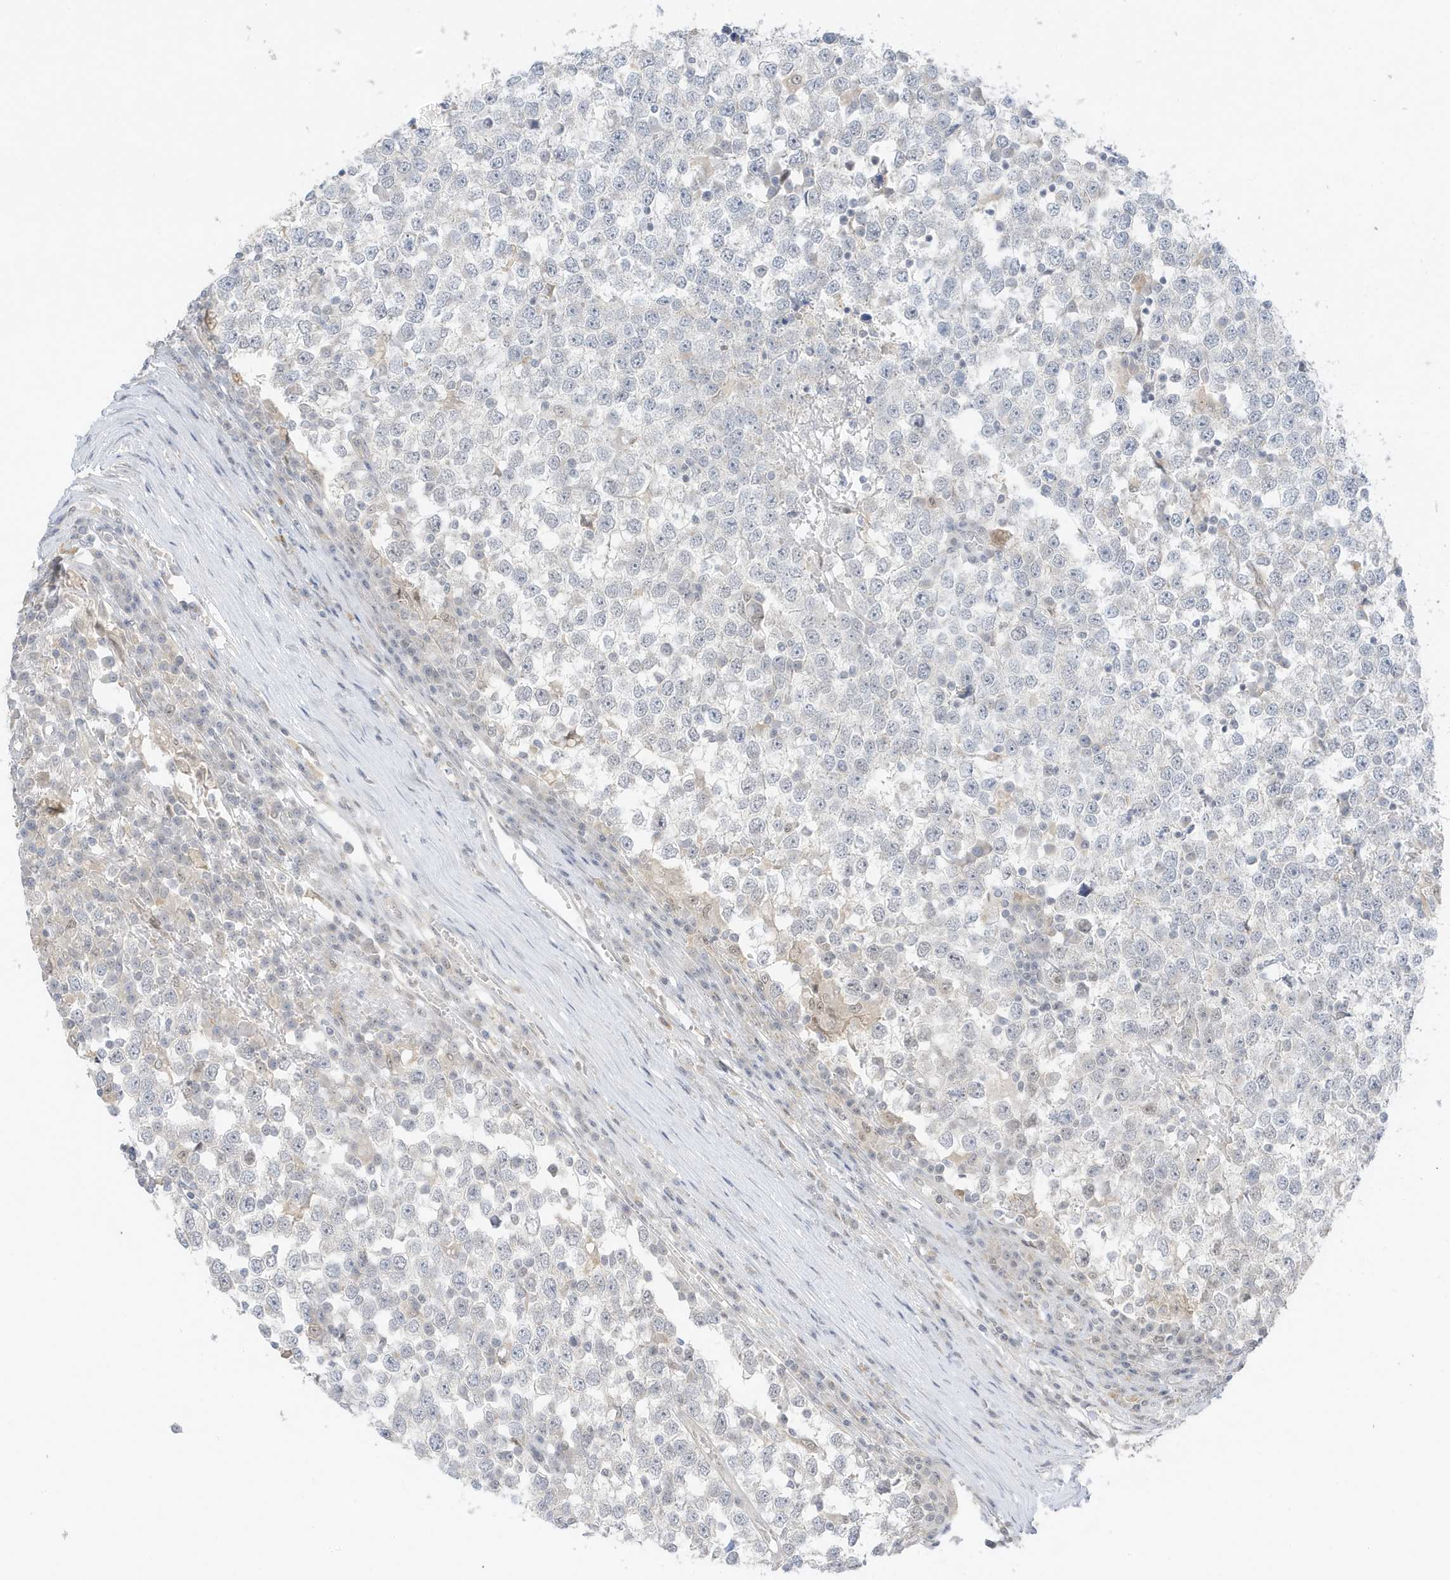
{"staining": {"intensity": "negative", "quantity": "none", "location": "none"}, "tissue": "testis cancer", "cell_type": "Tumor cells", "image_type": "cancer", "snomed": [{"axis": "morphology", "description": "Seminoma, NOS"}, {"axis": "topography", "description": "Testis"}], "caption": "Tumor cells show no significant protein positivity in testis cancer (seminoma).", "gene": "MSL3", "patient": {"sex": "male", "age": 65}}